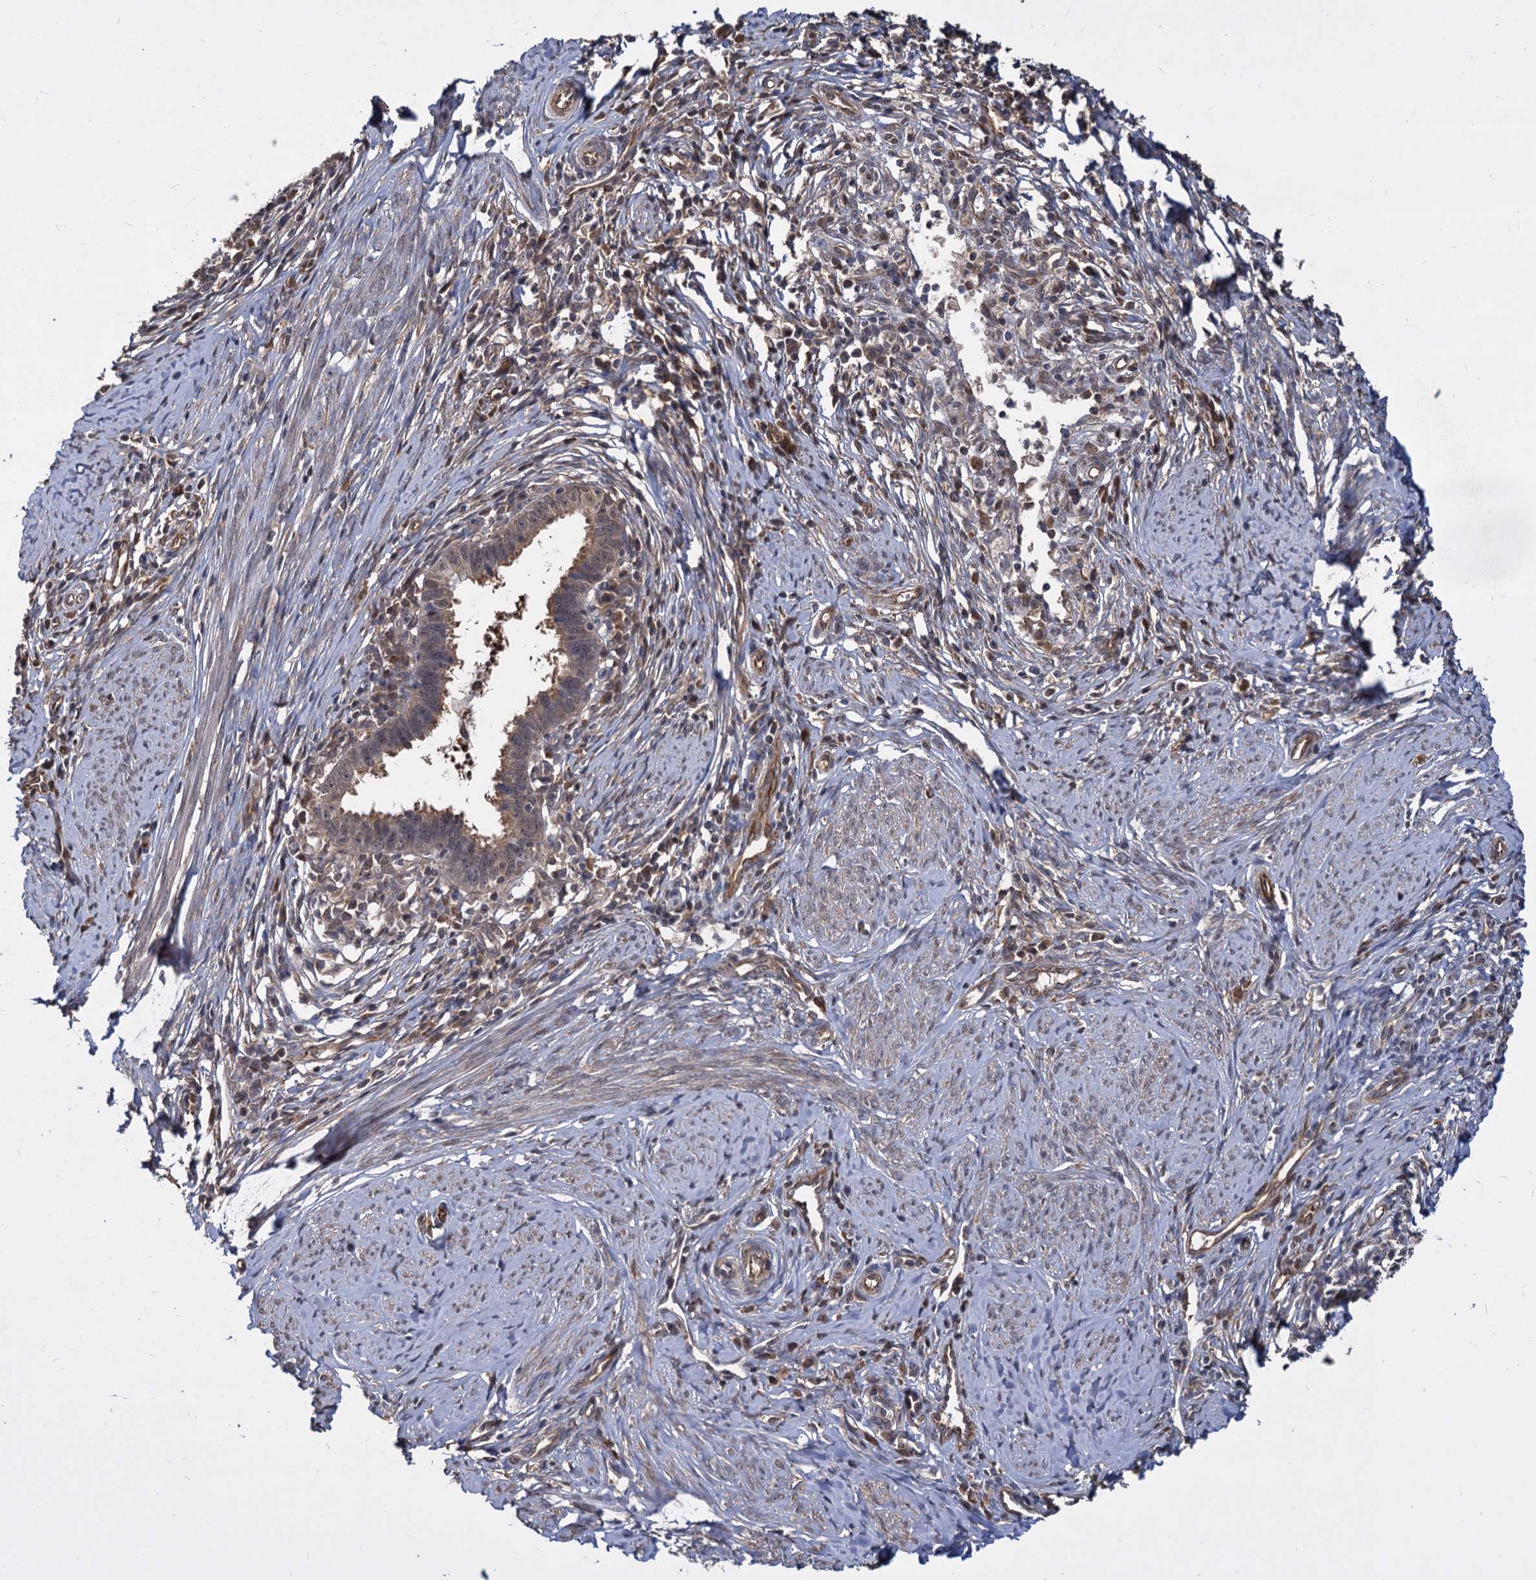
{"staining": {"intensity": "moderate", "quantity": ">75%", "location": "cytoplasmic/membranous"}, "tissue": "cervical cancer", "cell_type": "Tumor cells", "image_type": "cancer", "snomed": [{"axis": "morphology", "description": "Adenocarcinoma, NOS"}, {"axis": "topography", "description": "Cervix"}], "caption": "Protein expression analysis of human adenocarcinoma (cervical) reveals moderate cytoplasmic/membranous expression in about >75% of tumor cells.", "gene": "PSMD4", "patient": {"sex": "female", "age": 36}}